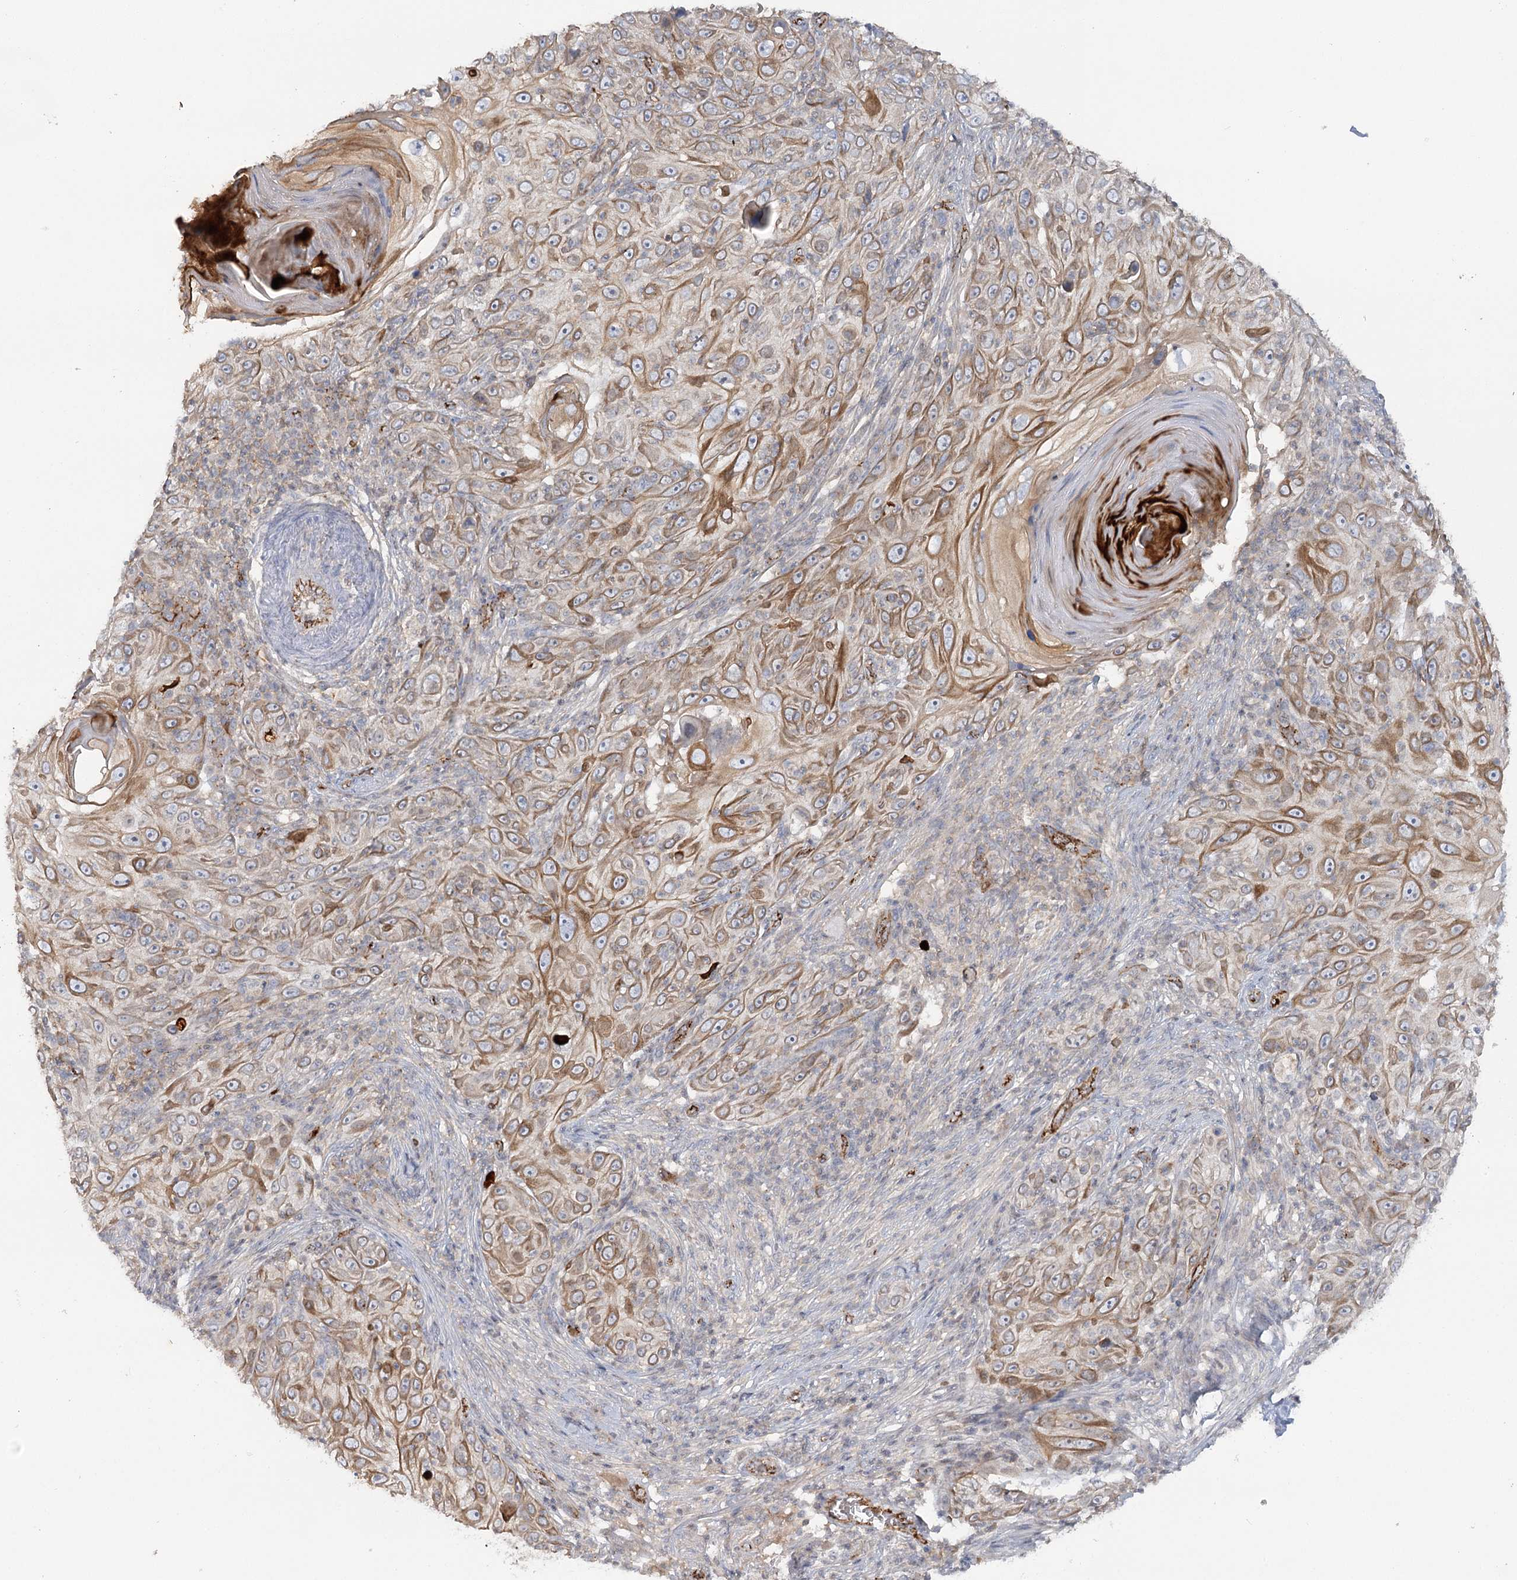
{"staining": {"intensity": "moderate", "quantity": ">75%", "location": "cytoplasmic/membranous"}, "tissue": "skin cancer", "cell_type": "Tumor cells", "image_type": "cancer", "snomed": [{"axis": "morphology", "description": "Squamous cell carcinoma, NOS"}, {"axis": "topography", "description": "Skin"}], "caption": "This histopathology image demonstrates immunohistochemistry staining of skin cancer (squamous cell carcinoma), with medium moderate cytoplasmic/membranous staining in about >75% of tumor cells.", "gene": "KBTBD4", "patient": {"sex": "female", "age": 88}}